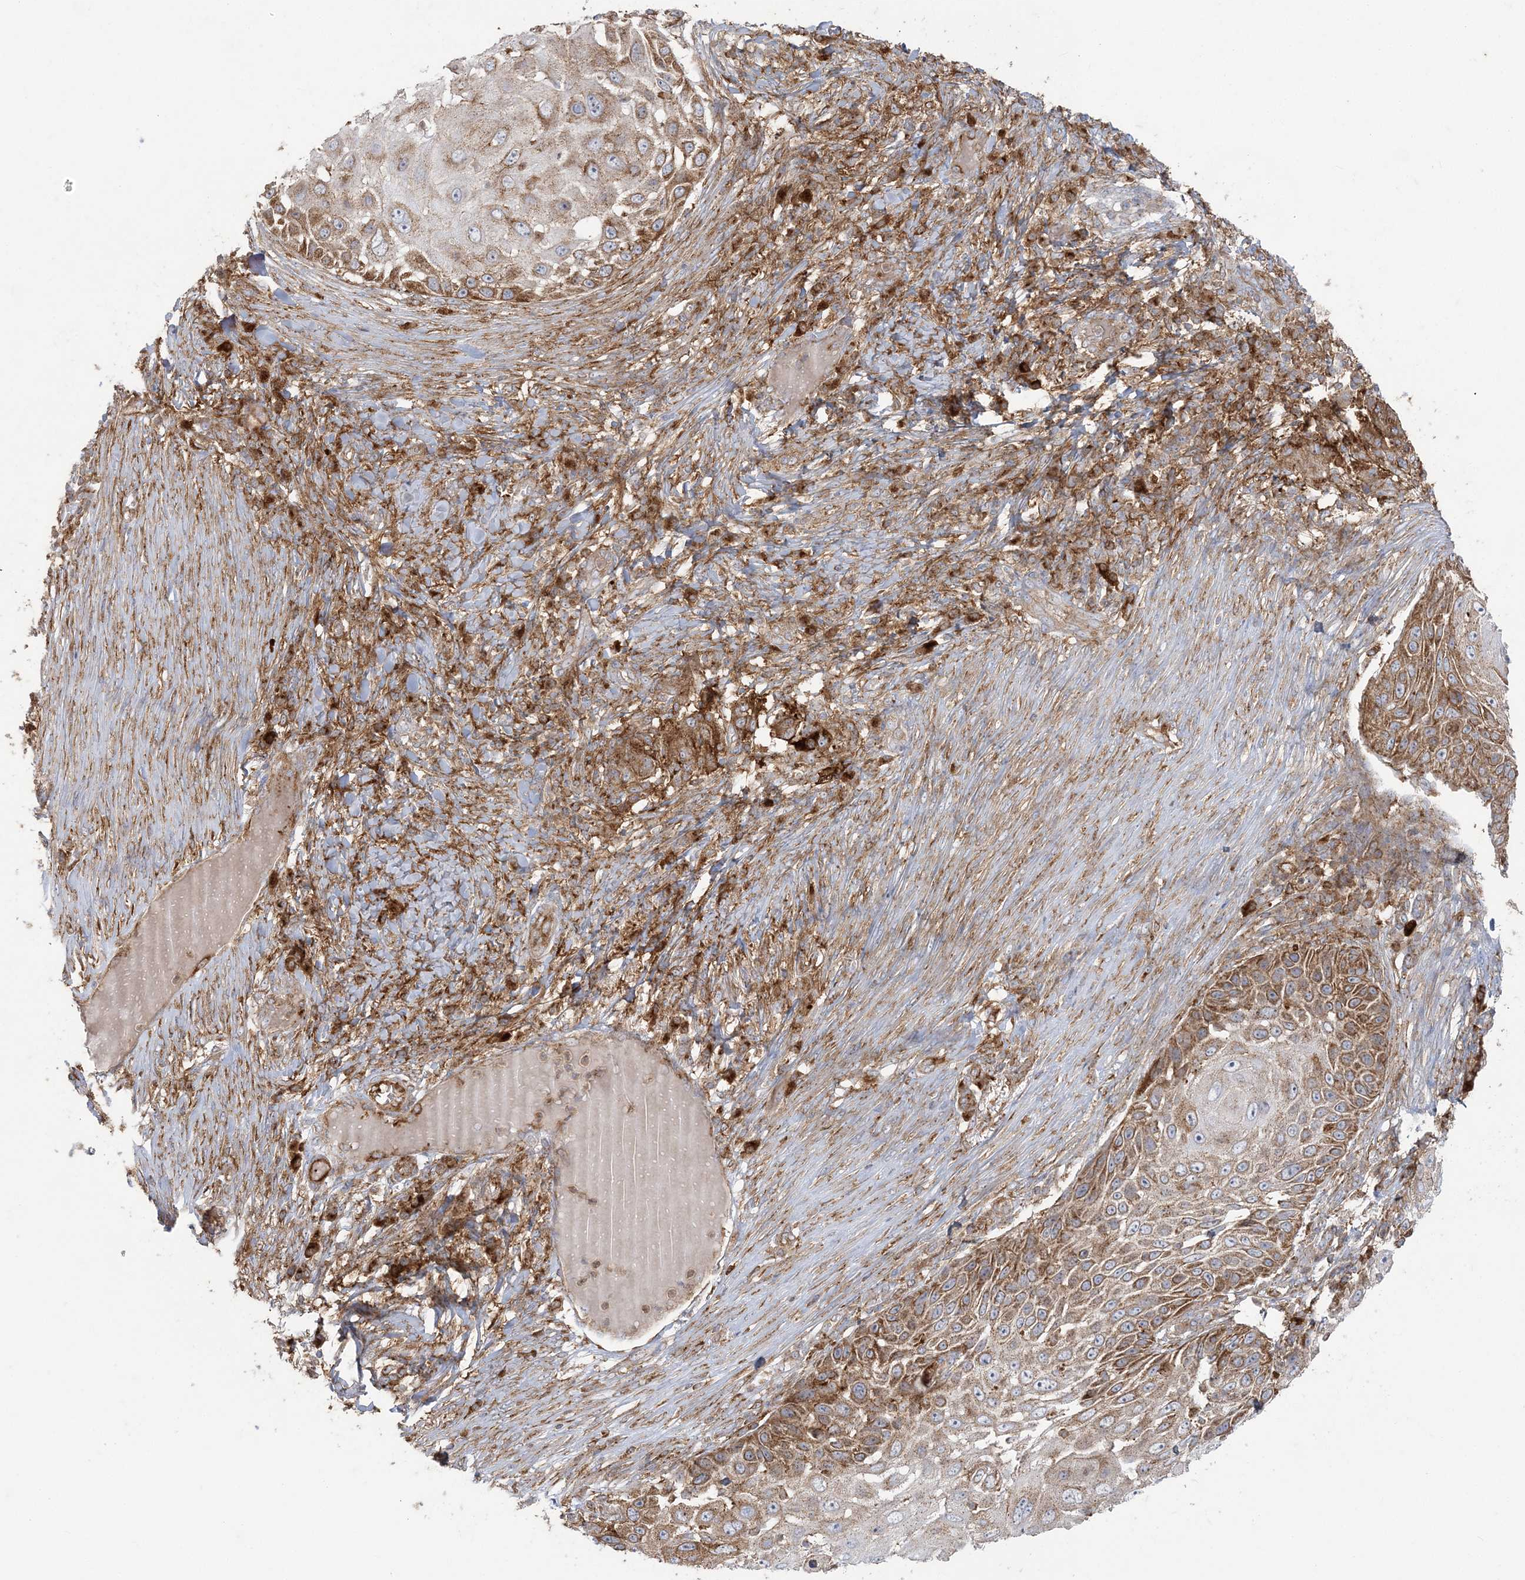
{"staining": {"intensity": "moderate", "quantity": ">75%", "location": "cytoplasmic/membranous"}, "tissue": "skin cancer", "cell_type": "Tumor cells", "image_type": "cancer", "snomed": [{"axis": "morphology", "description": "Squamous cell carcinoma, NOS"}, {"axis": "topography", "description": "Skin"}], "caption": "Immunohistochemistry (IHC) photomicrograph of neoplastic tissue: skin squamous cell carcinoma stained using IHC reveals medium levels of moderate protein expression localized specifically in the cytoplasmic/membranous of tumor cells, appearing as a cytoplasmic/membranous brown color.", "gene": "DERL3", "patient": {"sex": "female", "age": 44}}